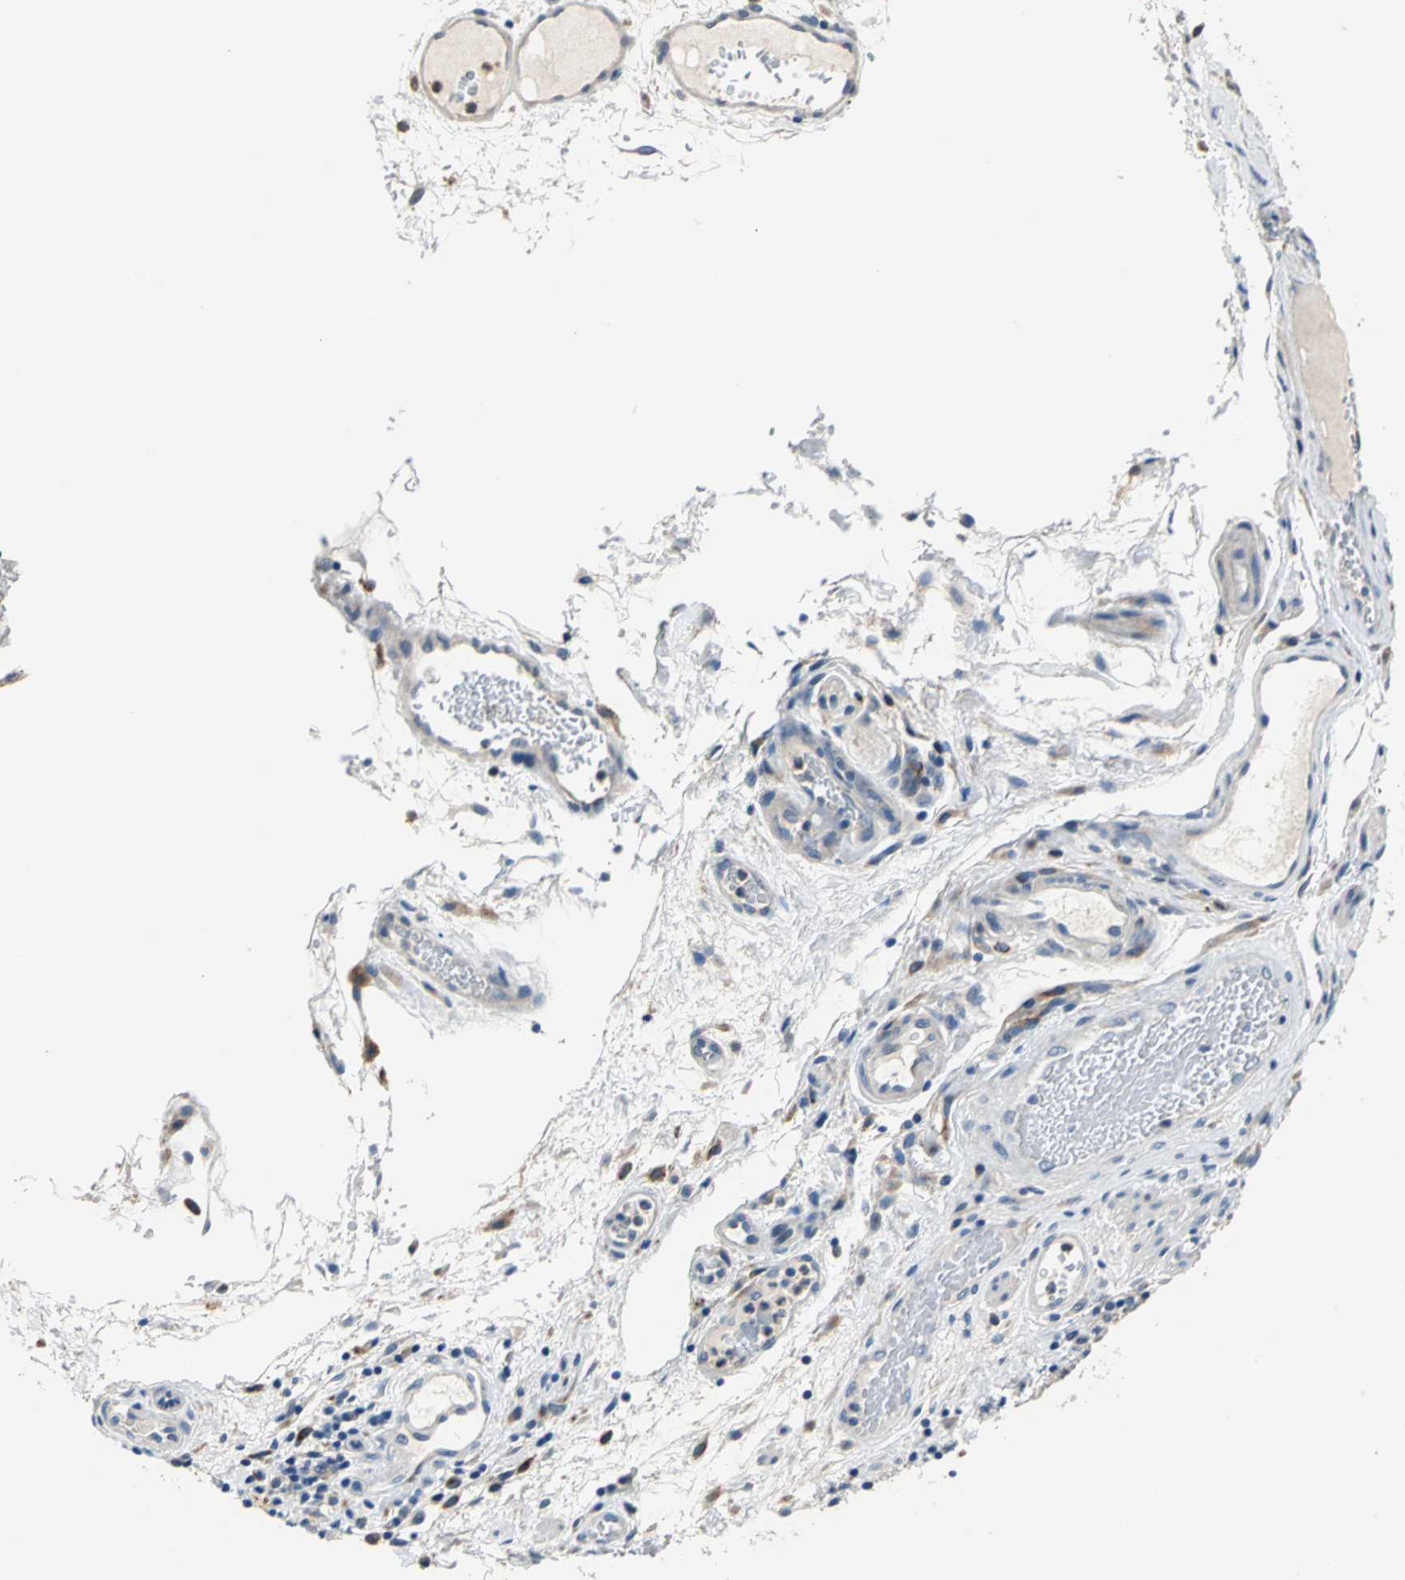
{"staining": {"intensity": "weak", "quantity": "25%-75%", "location": "cytoplasmic/membranous"}, "tissue": "pancreatic cancer", "cell_type": "Tumor cells", "image_type": "cancer", "snomed": [{"axis": "morphology", "description": "Adenocarcinoma, NOS"}, {"axis": "topography", "description": "Pancreas"}], "caption": "Immunohistochemical staining of human pancreatic adenocarcinoma displays weak cytoplasmic/membranous protein staining in approximately 25%-75% of tumor cells.", "gene": "RASD2", "patient": {"sex": "male", "age": 82}}